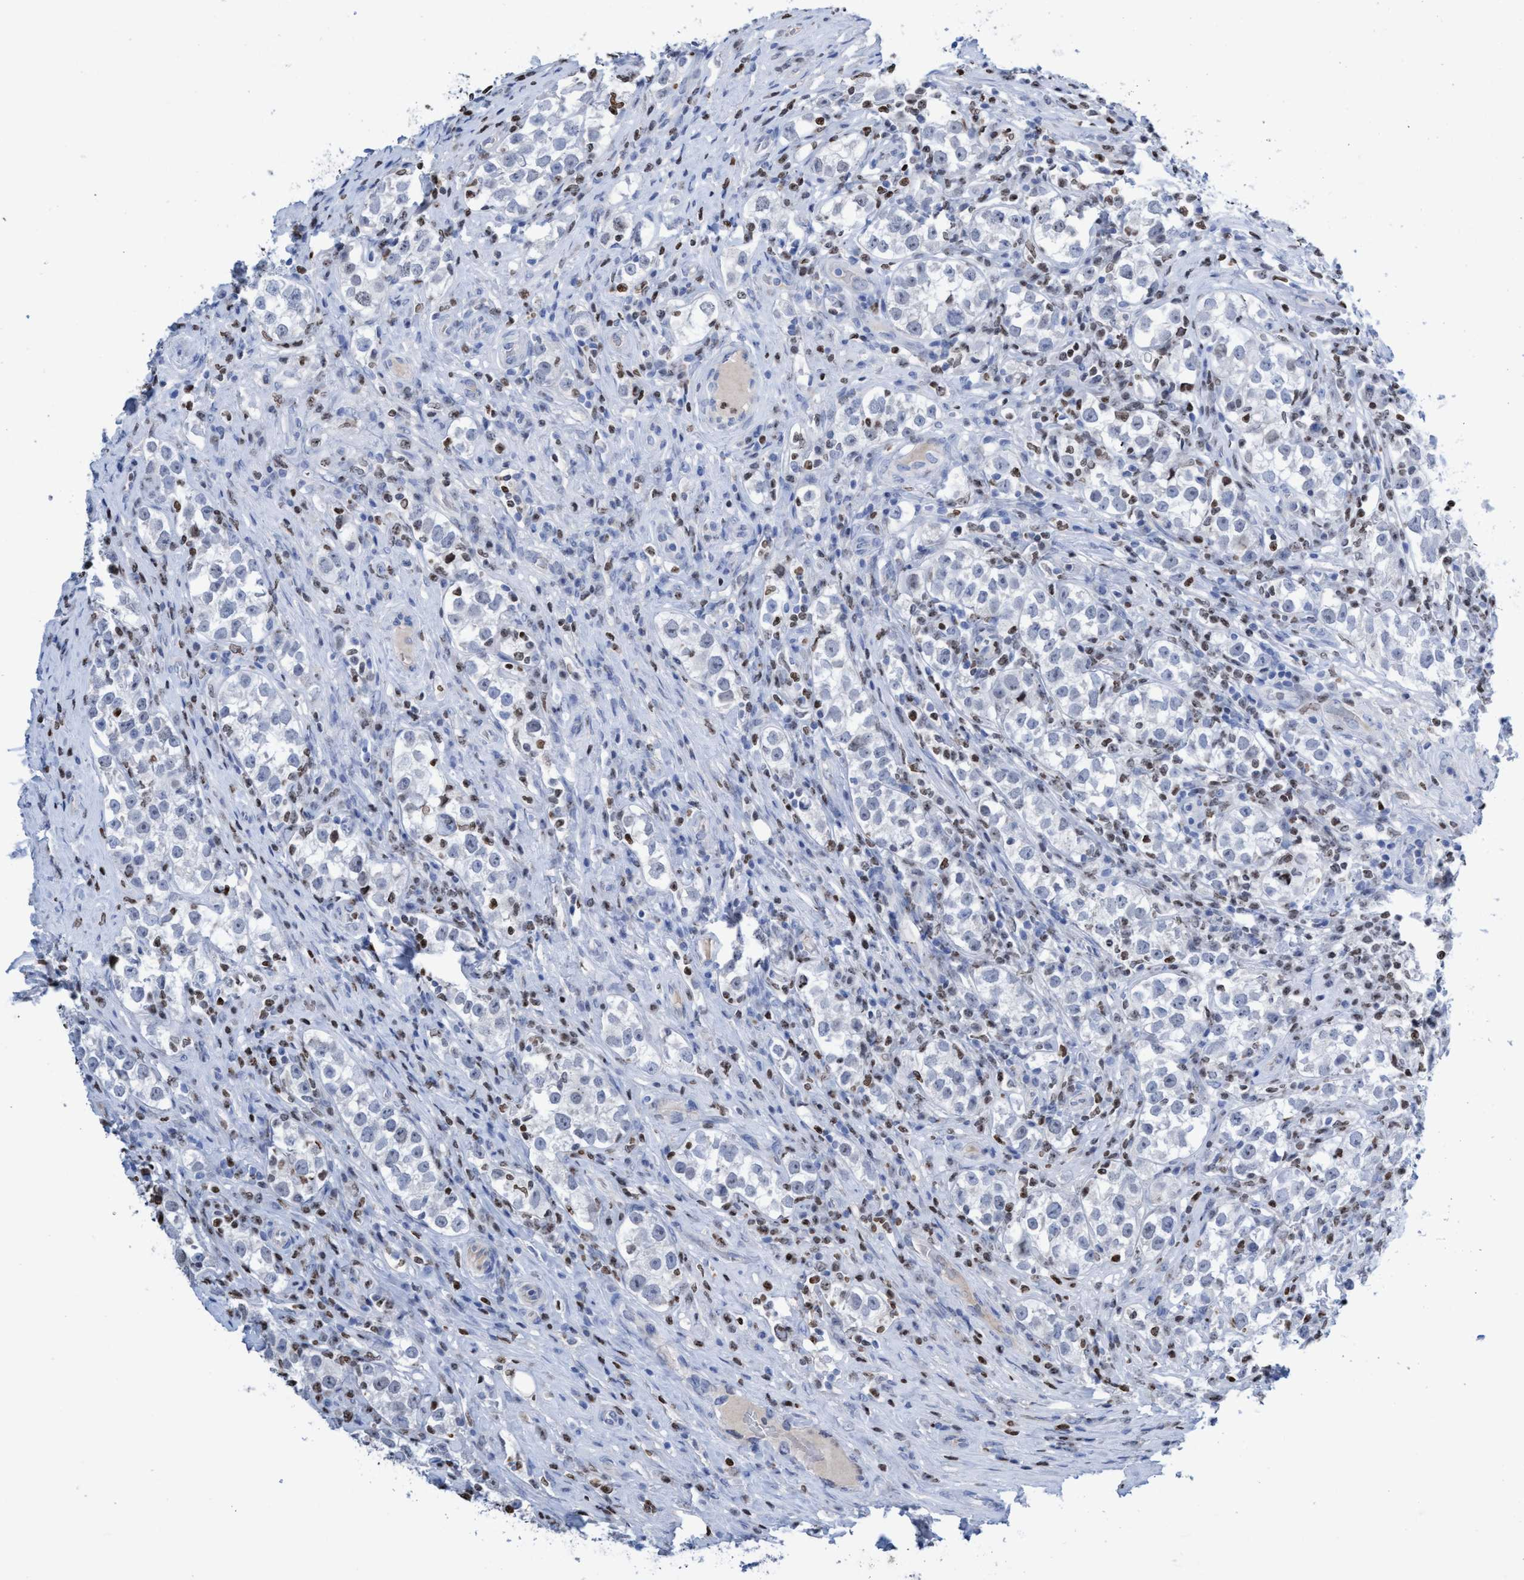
{"staining": {"intensity": "negative", "quantity": "none", "location": "none"}, "tissue": "testis cancer", "cell_type": "Tumor cells", "image_type": "cancer", "snomed": [{"axis": "morphology", "description": "Normal tissue, NOS"}, {"axis": "morphology", "description": "Seminoma, NOS"}, {"axis": "topography", "description": "Testis"}], "caption": "The micrograph exhibits no significant positivity in tumor cells of testis cancer (seminoma). Nuclei are stained in blue.", "gene": "CBX2", "patient": {"sex": "male", "age": 43}}